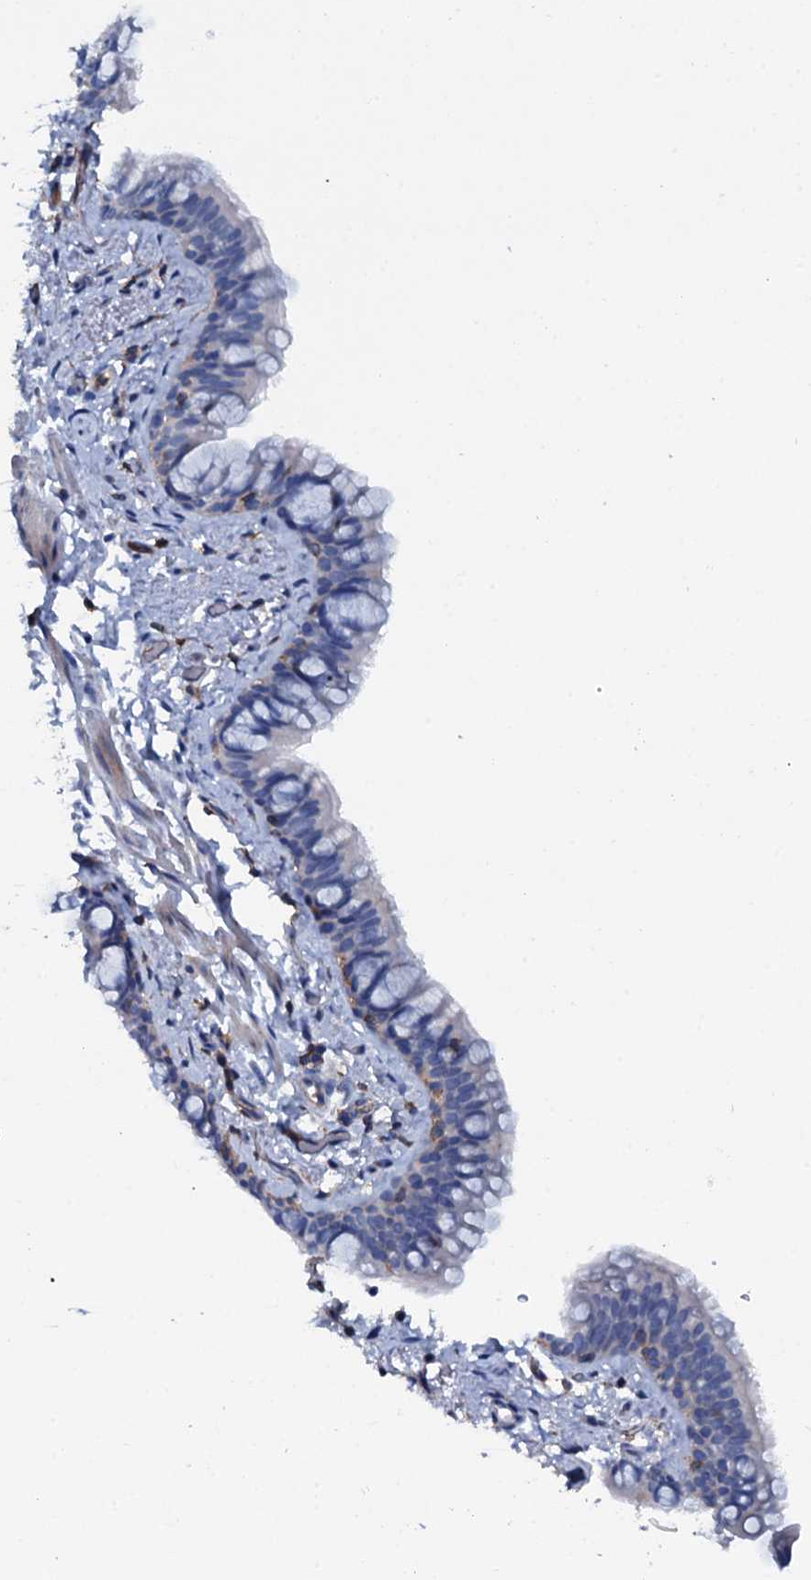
{"staining": {"intensity": "negative", "quantity": "none", "location": "none"}, "tissue": "bronchus", "cell_type": "Respiratory epithelial cells", "image_type": "normal", "snomed": [{"axis": "morphology", "description": "Normal tissue, NOS"}, {"axis": "topography", "description": "Cartilage tissue"}, {"axis": "topography", "description": "Bronchus"}], "caption": "Immunohistochemistry image of benign human bronchus stained for a protein (brown), which reveals no staining in respiratory epithelial cells. Nuclei are stained in blue.", "gene": "MS4A4E", "patient": {"sex": "female", "age": 36}}